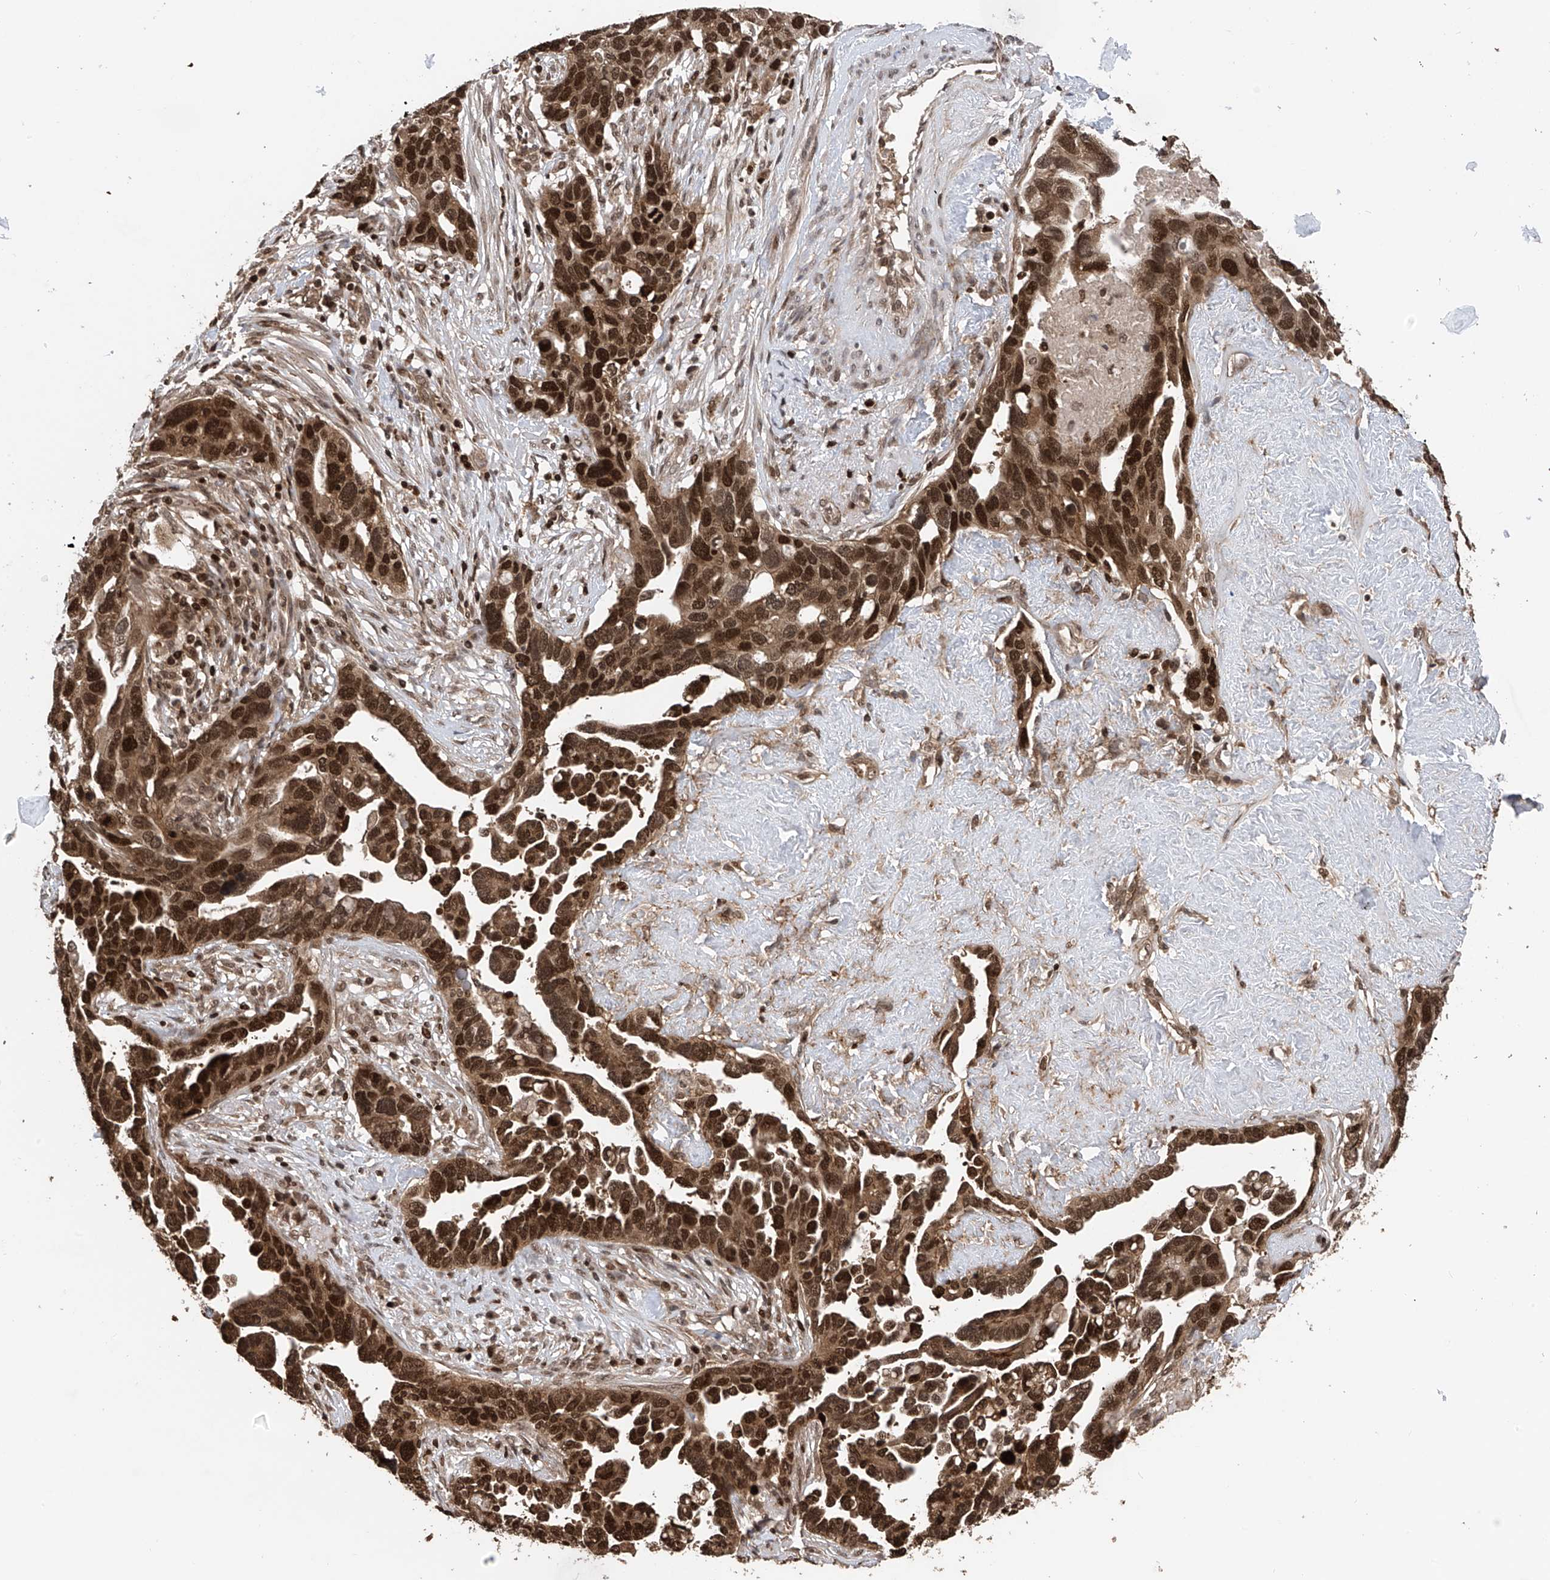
{"staining": {"intensity": "strong", "quantity": ">75%", "location": "cytoplasmic/membranous,nuclear"}, "tissue": "ovarian cancer", "cell_type": "Tumor cells", "image_type": "cancer", "snomed": [{"axis": "morphology", "description": "Cystadenocarcinoma, serous, NOS"}, {"axis": "topography", "description": "Ovary"}], "caption": "A brown stain labels strong cytoplasmic/membranous and nuclear staining of a protein in serous cystadenocarcinoma (ovarian) tumor cells.", "gene": "DNAJC9", "patient": {"sex": "female", "age": 54}}